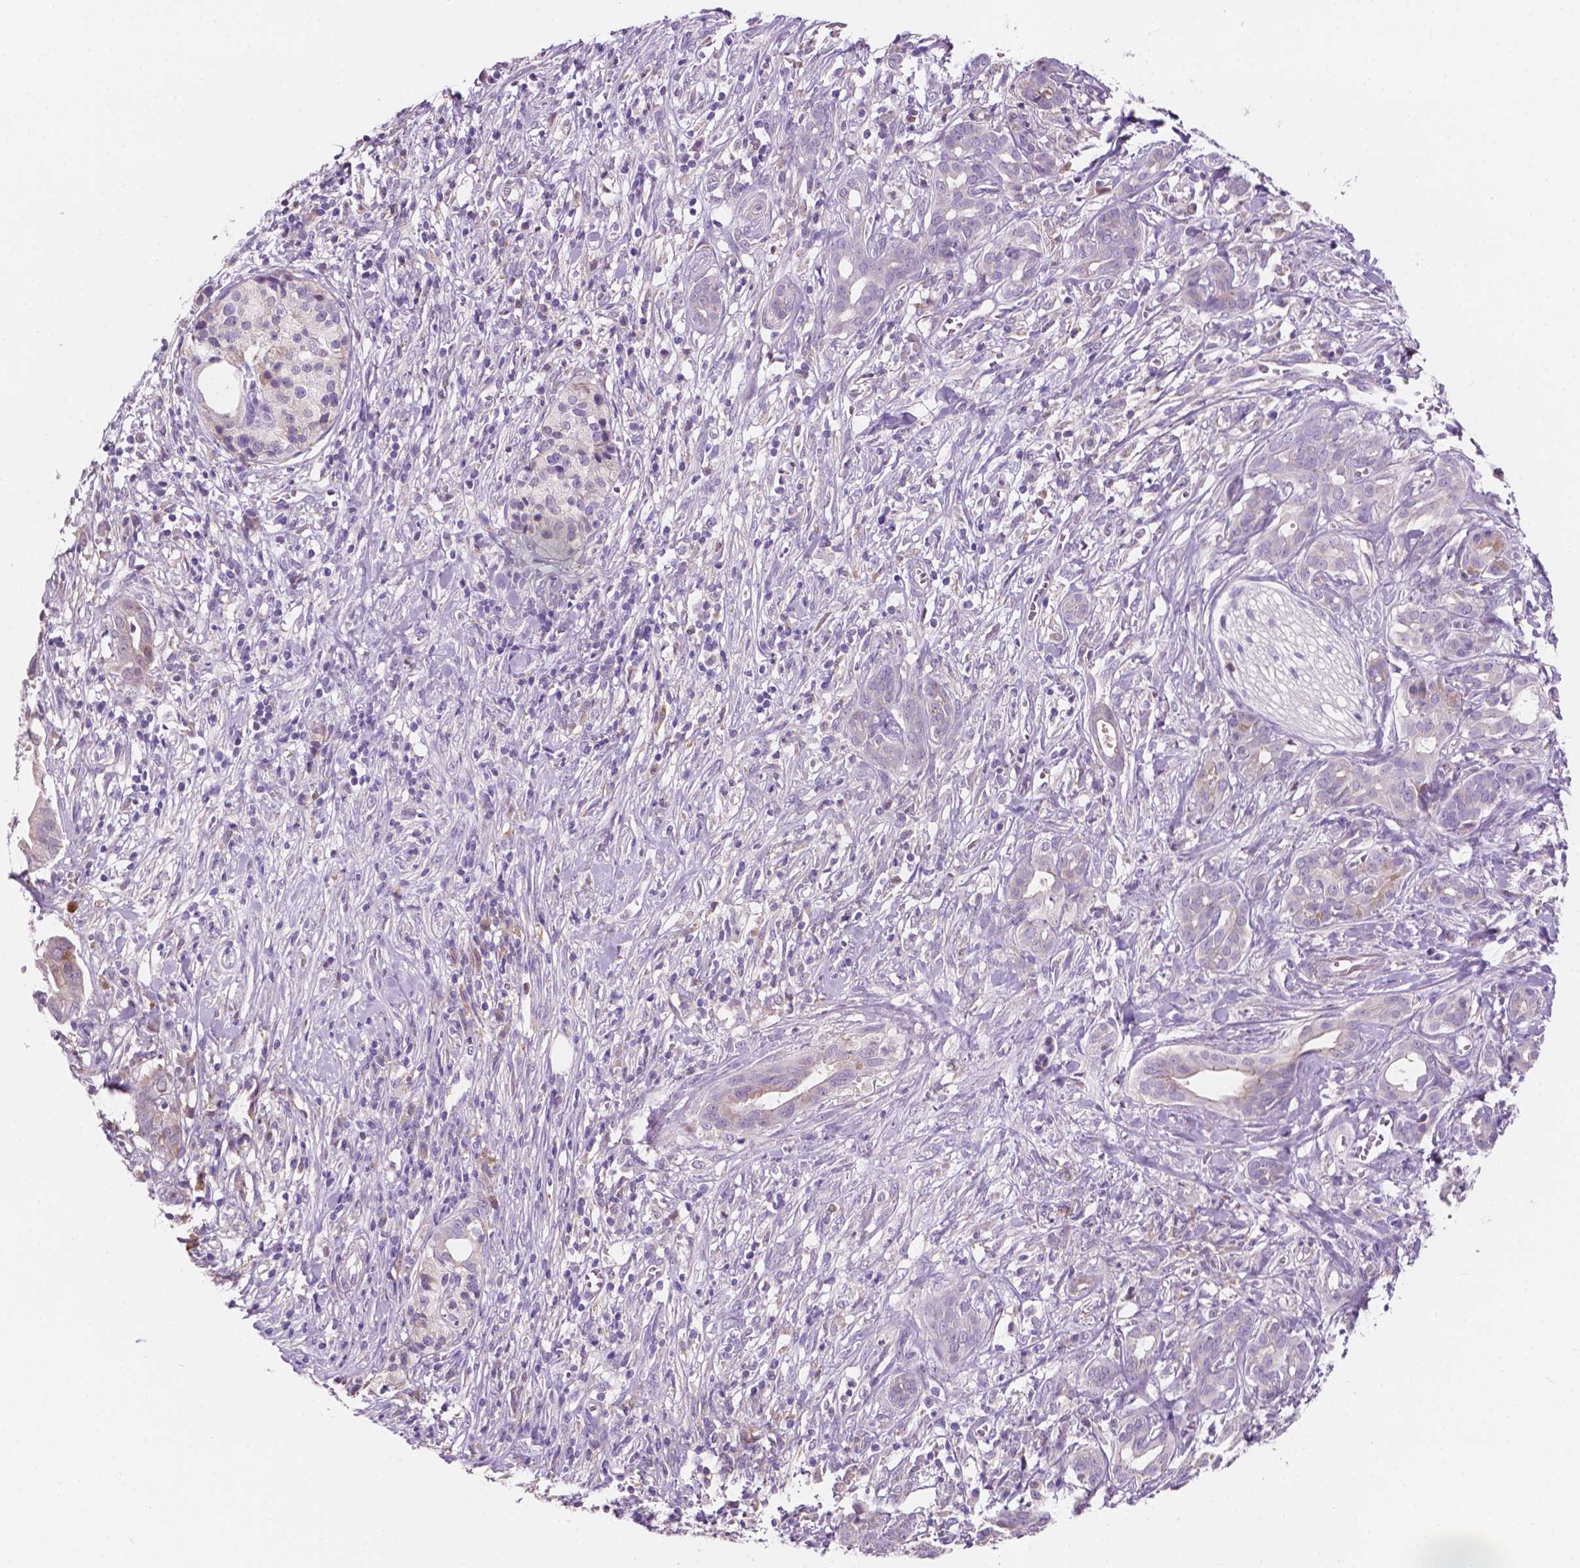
{"staining": {"intensity": "negative", "quantity": "none", "location": "none"}, "tissue": "pancreatic cancer", "cell_type": "Tumor cells", "image_type": "cancer", "snomed": [{"axis": "morphology", "description": "Adenocarcinoma, NOS"}, {"axis": "topography", "description": "Pancreas"}], "caption": "The IHC micrograph has no significant staining in tumor cells of pancreatic adenocarcinoma tissue.", "gene": "IREB2", "patient": {"sex": "male", "age": 61}}